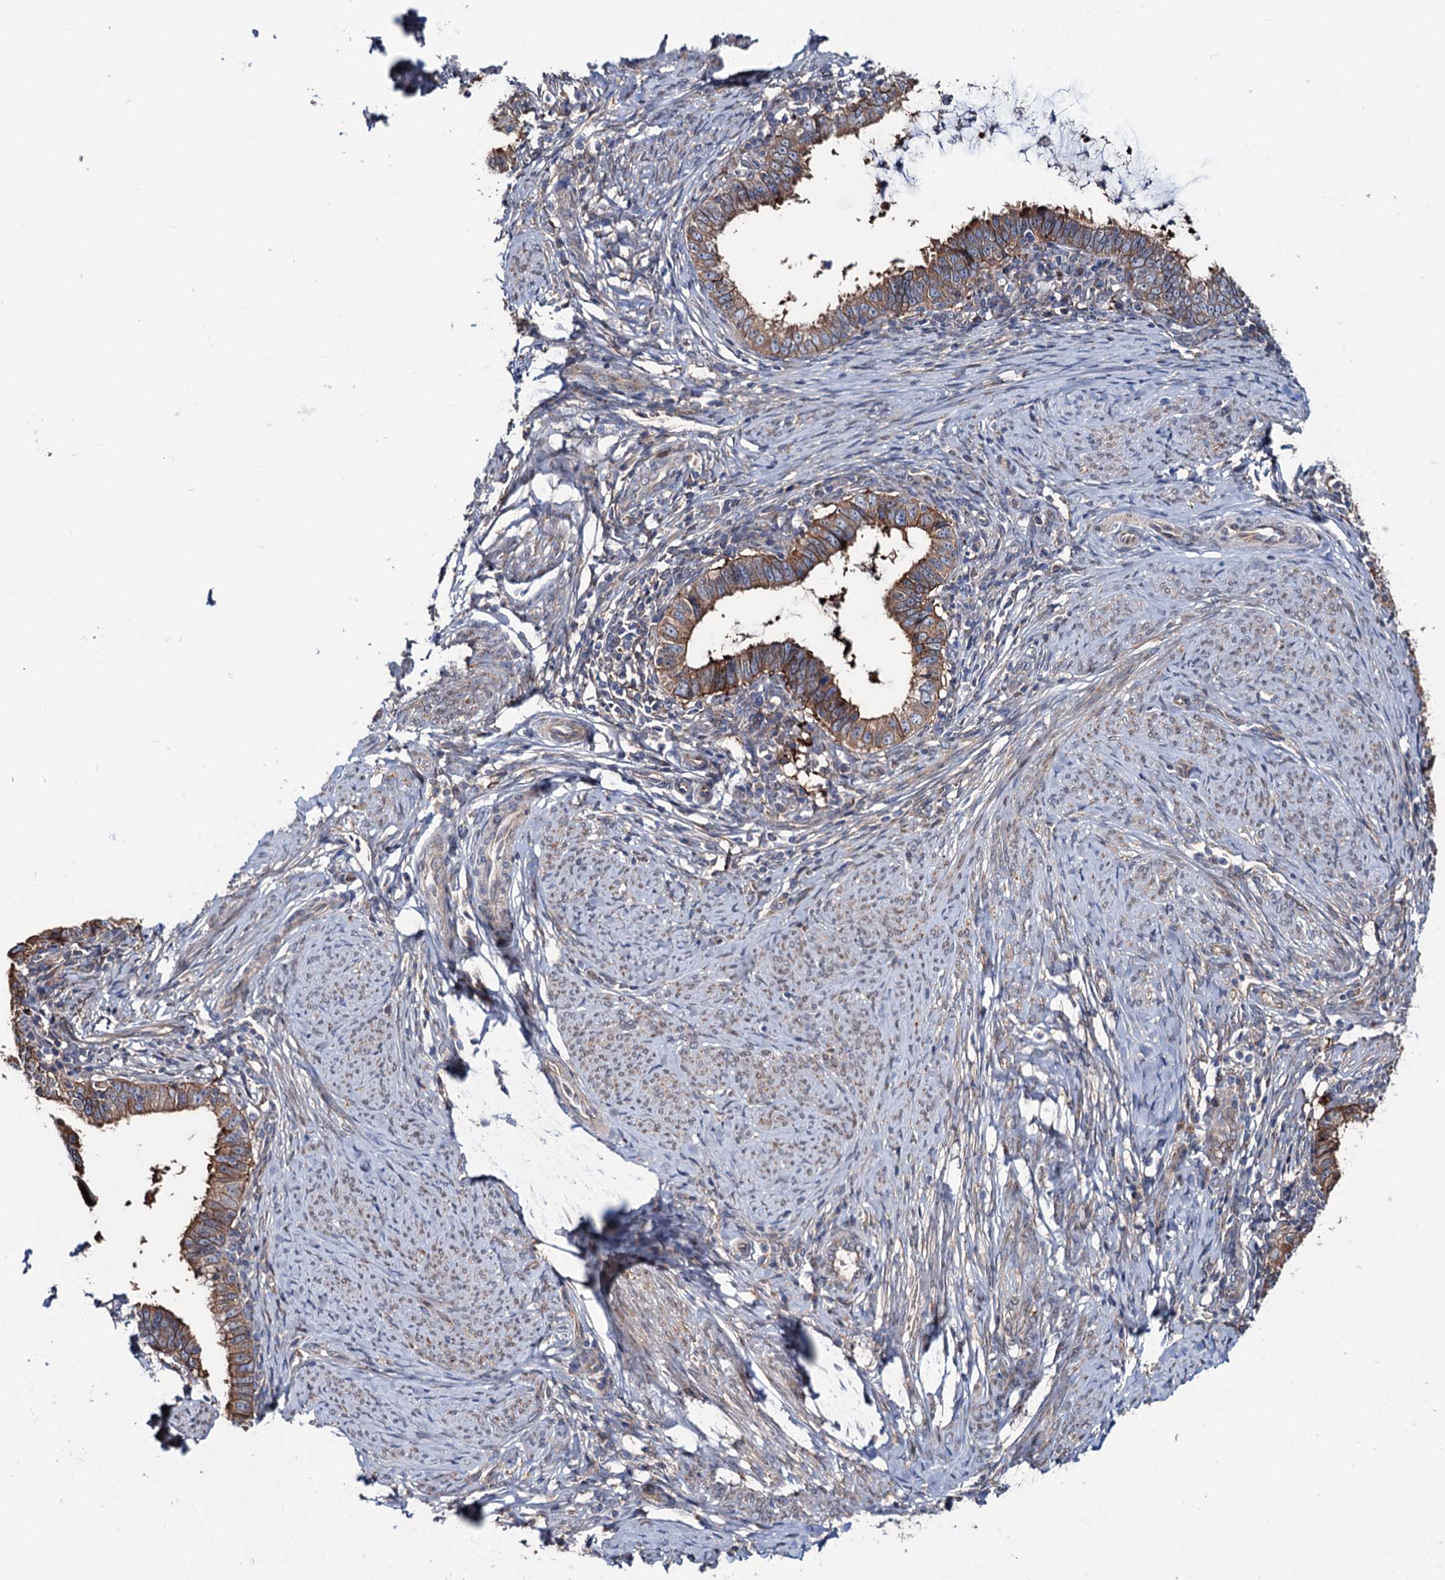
{"staining": {"intensity": "moderate", "quantity": ">75%", "location": "cytoplasmic/membranous"}, "tissue": "cervical cancer", "cell_type": "Tumor cells", "image_type": "cancer", "snomed": [{"axis": "morphology", "description": "Adenocarcinoma, NOS"}, {"axis": "topography", "description": "Cervix"}], "caption": "Immunohistochemistry histopathology image of neoplastic tissue: human cervical adenocarcinoma stained using IHC displays medium levels of moderate protein expression localized specifically in the cytoplasmic/membranous of tumor cells, appearing as a cytoplasmic/membranous brown color.", "gene": "PTDSS2", "patient": {"sex": "female", "age": 36}}